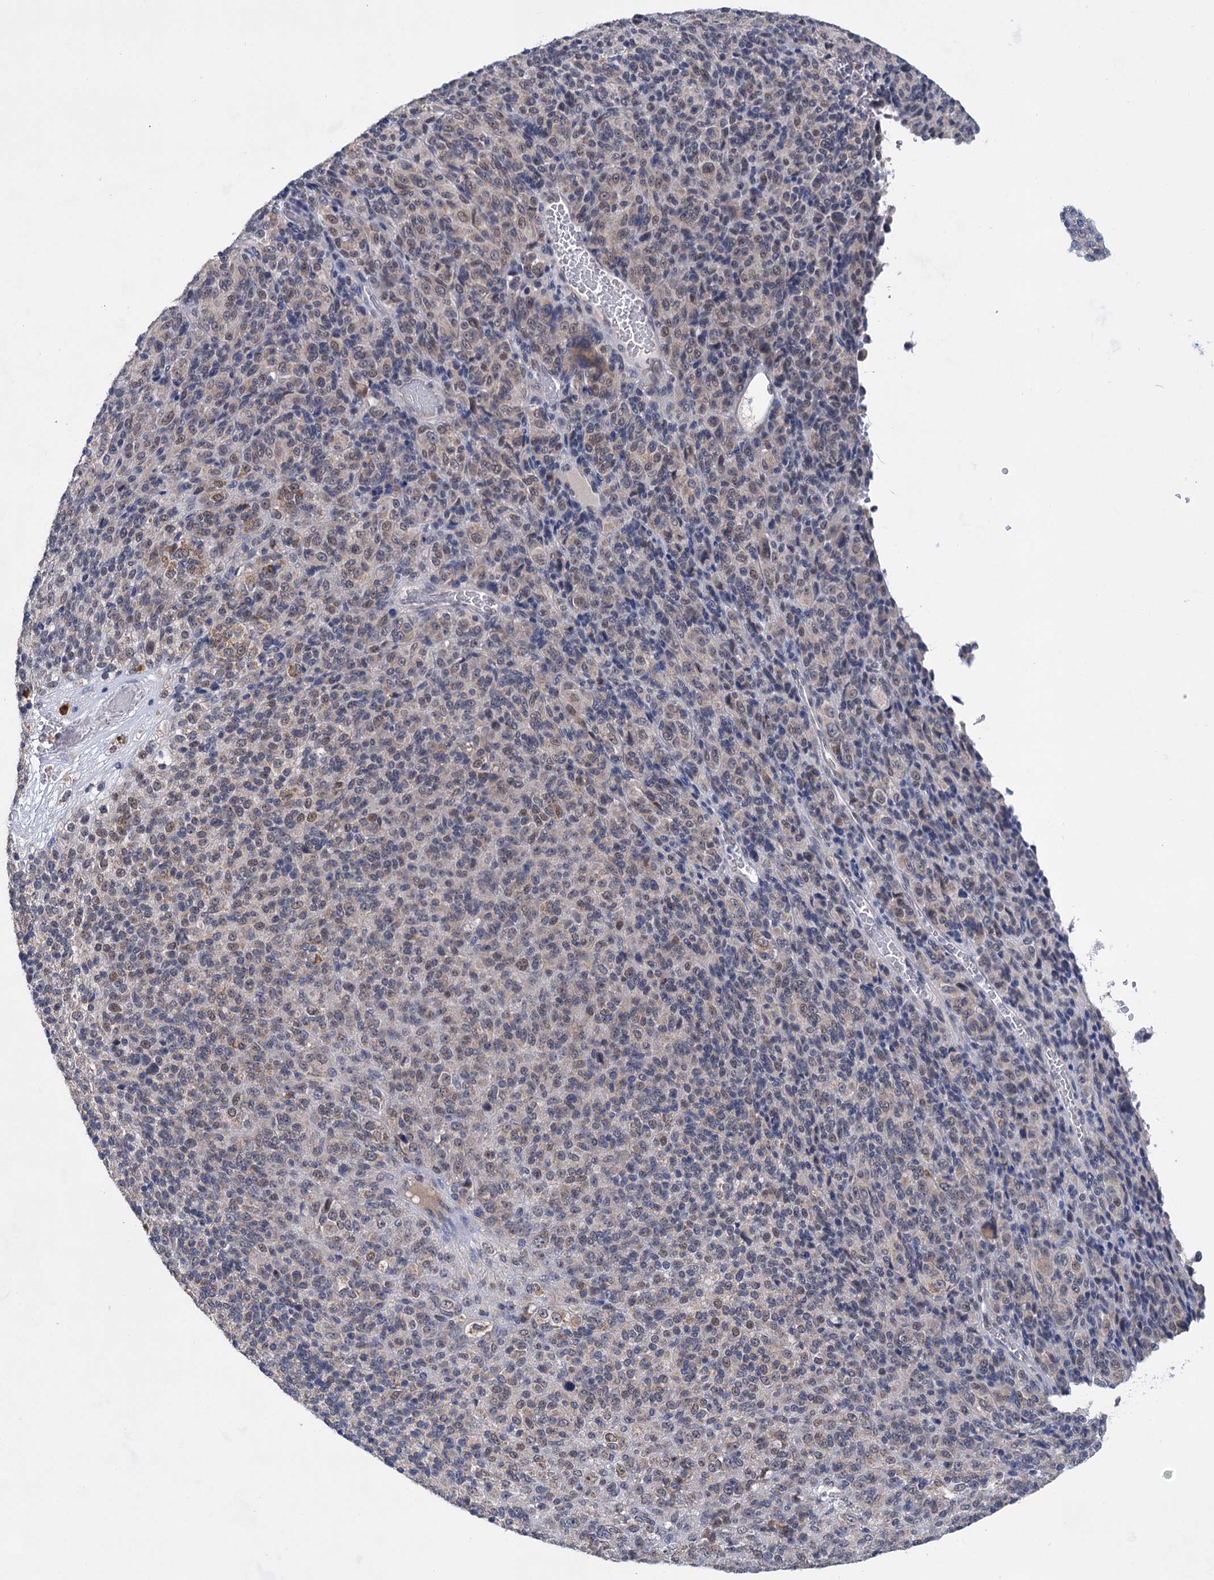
{"staining": {"intensity": "moderate", "quantity": "<25%", "location": "cytoplasmic/membranous"}, "tissue": "melanoma", "cell_type": "Tumor cells", "image_type": "cancer", "snomed": [{"axis": "morphology", "description": "Malignant melanoma, Metastatic site"}, {"axis": "topography", "description": "Brain"}], "caption": "IHC micrograph of neoplastic tissue: human melanoma stained using immunohistochemistry (IHC) demonstrates low levels of moderate protein expression localized specifically in the cytoplasmic/membranous of tumor cells, appearing as a cytoplasmic/membranous brown color.", "gene": "TTC17", "patient": {"sex": "female", "age": 56}}